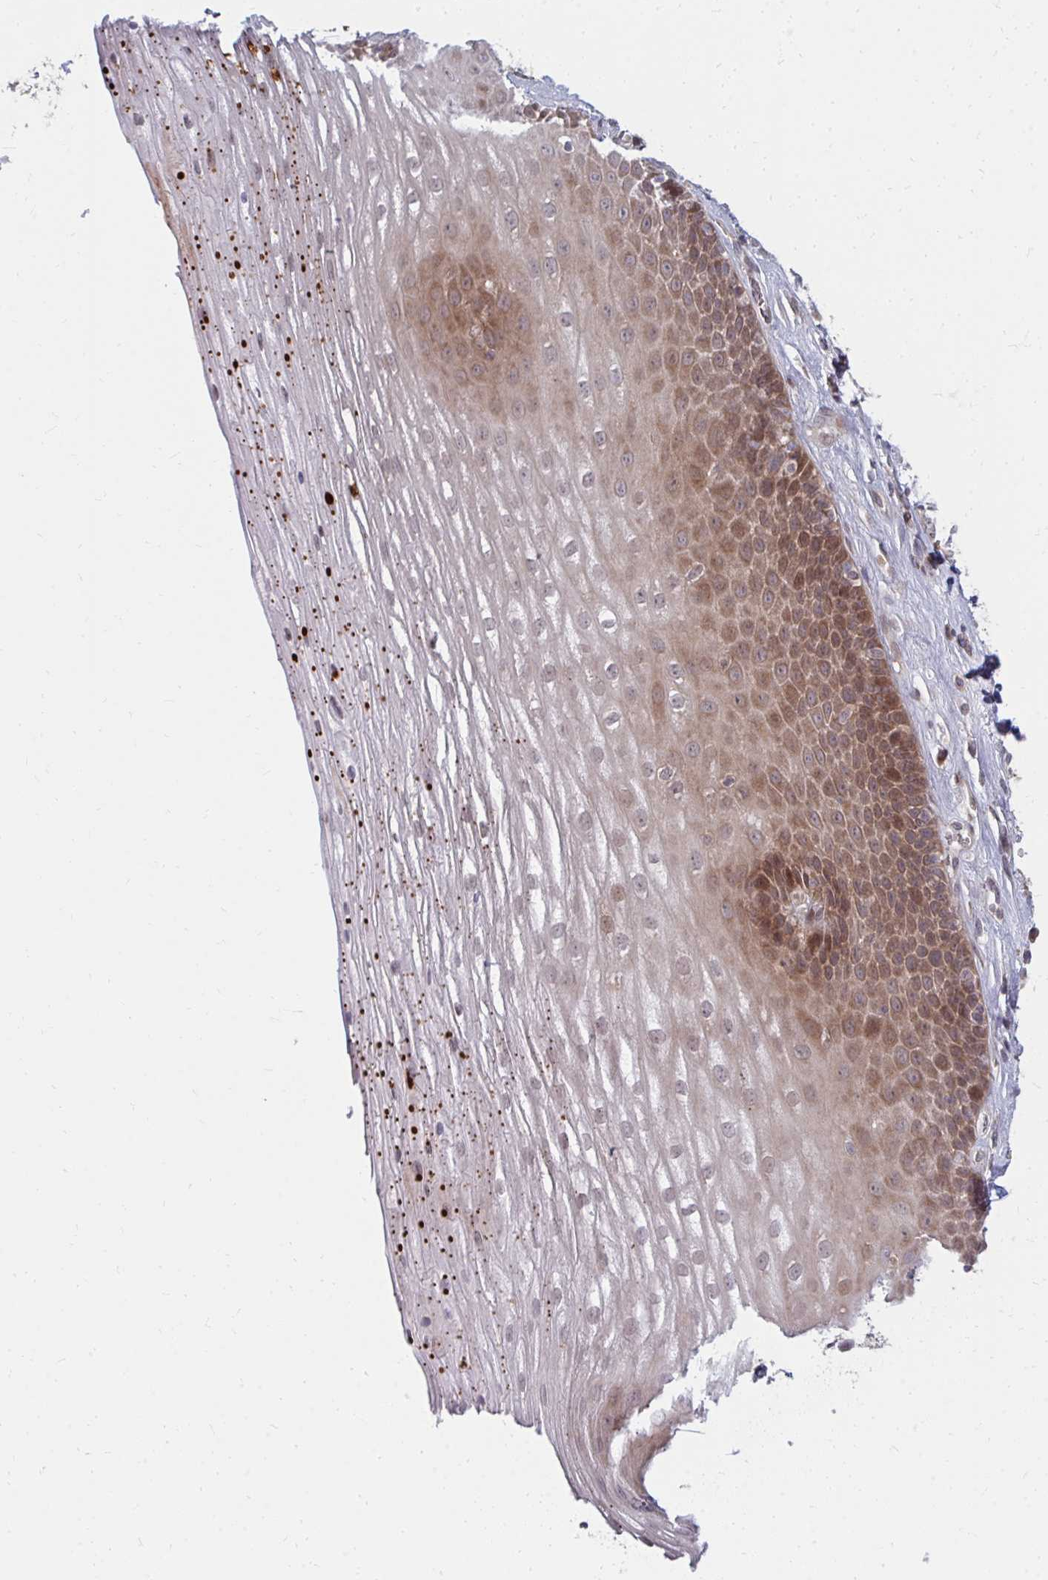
{"staining": {"intensity": "moderate", "quantity": "25%-75%", "location": "cytoplasmic/membranous,nuclear"}, "tissue": "esophagus", "cell_type": "Squamous epithelial cells", "image_type": "normal", "snomed": [{"axis": "morphology", "description": "Normal tissue, NOS"}, {"axis": "topography", "description": "Esophagus"}], "caption": "Unremarkable esophagus was stained to show a protein in brown. There is medium levels of moderate cytoplasmic/membranous,nuclear expression in approximately 25%-75% of squamous epithelial cells. The protein is shown in brown color, while the nuclei are stained blue.", "gene": "ZNF285", "patient": {"sex": "male", "age": 62}}